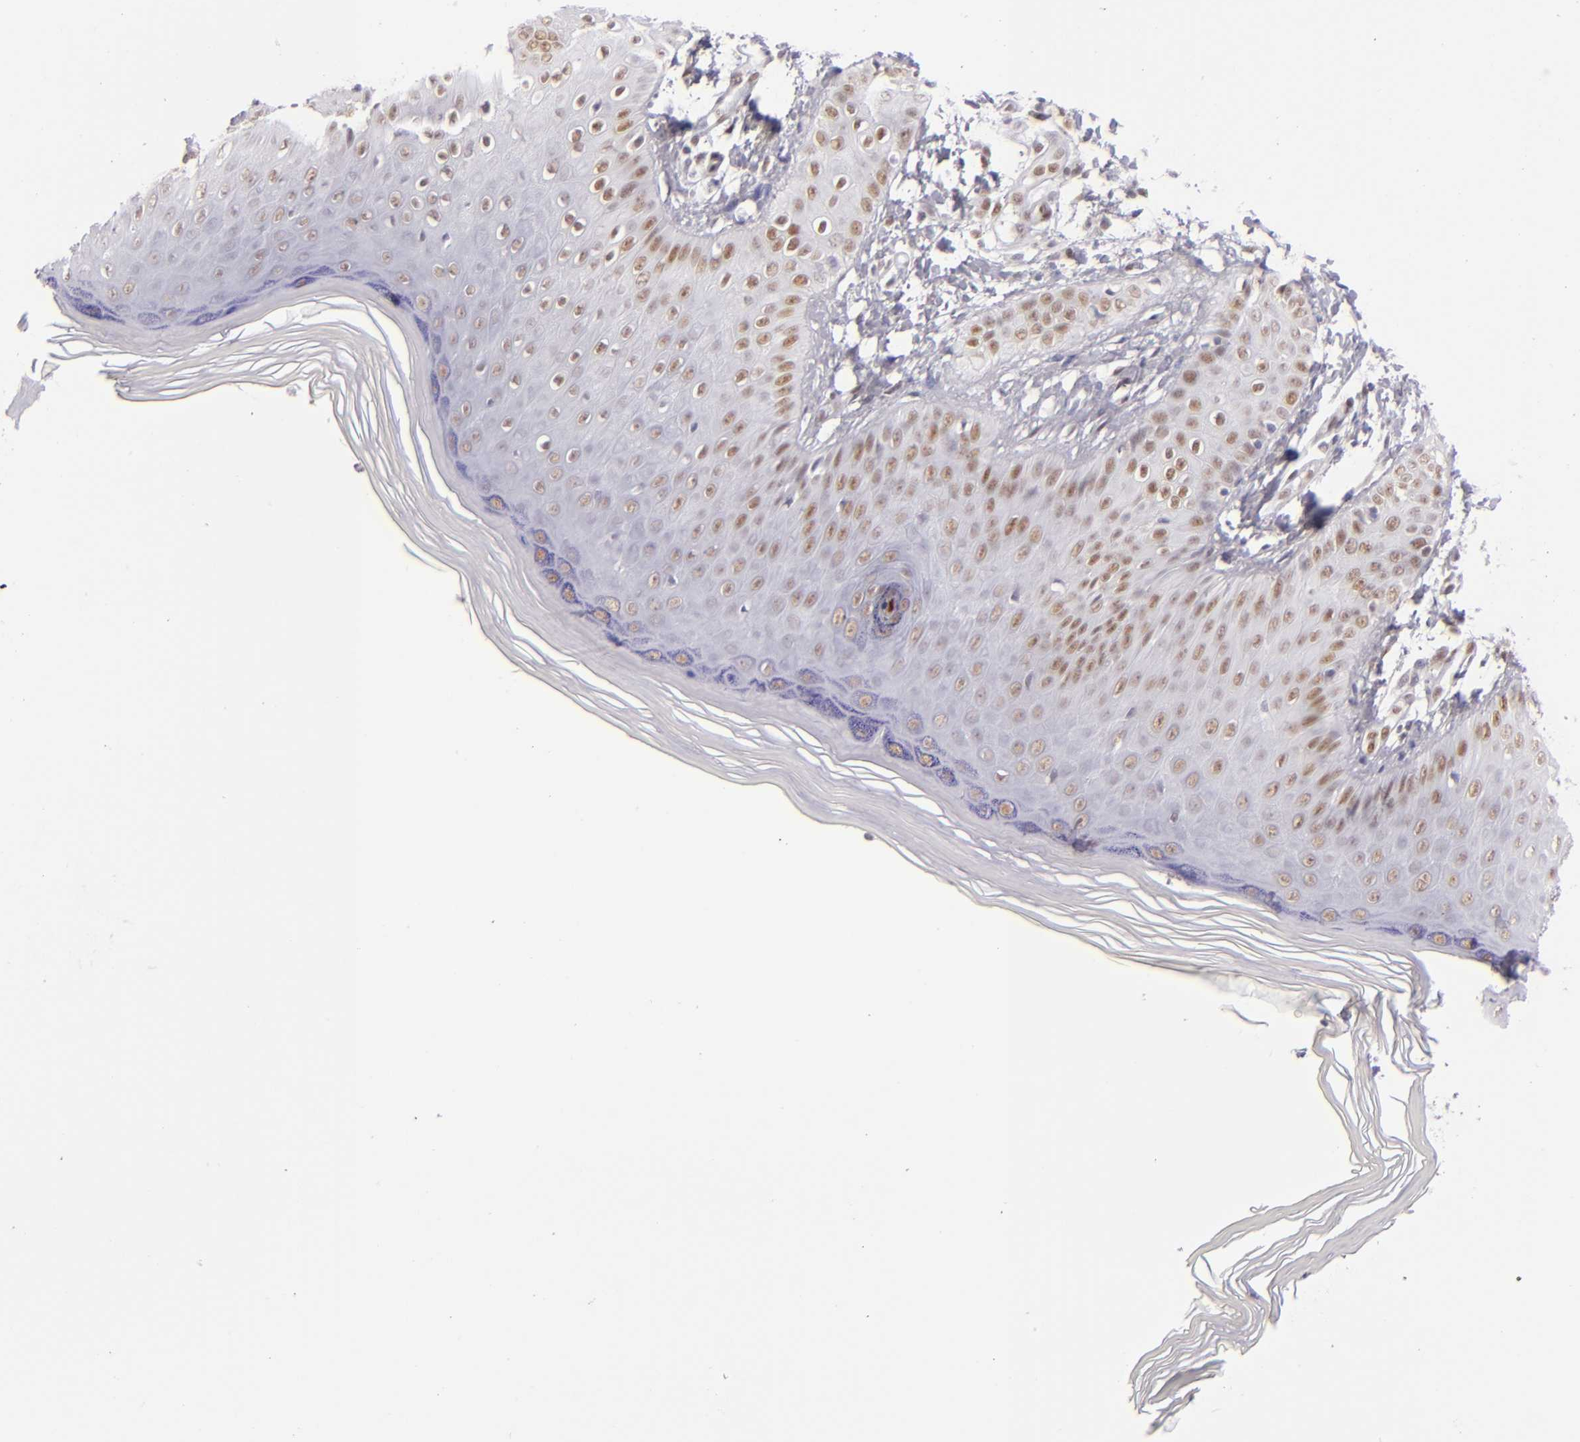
{"staining": {"intensity": "moderate", "quantity": ">75%", "location": "nuclear"}, "tissue": "skin", "cell_type": "Epidermal cells", "image_type": "normal", "snomed": [{"axis": "morphology", "description": "Normal tissue, NOS"}, {"axis": "morphology", "description": "Inflammation, NOS"}, {"axis": "topography", "description": "Soft tissue"}, {"axis": "topography", "description": "Anal"}], "caption": "An image of skin stained for a protein shows moderate nuclear brown staining in epidermal cells.", "gene": "TOP3A", "patient": {"sex": "female", "age": 15}}